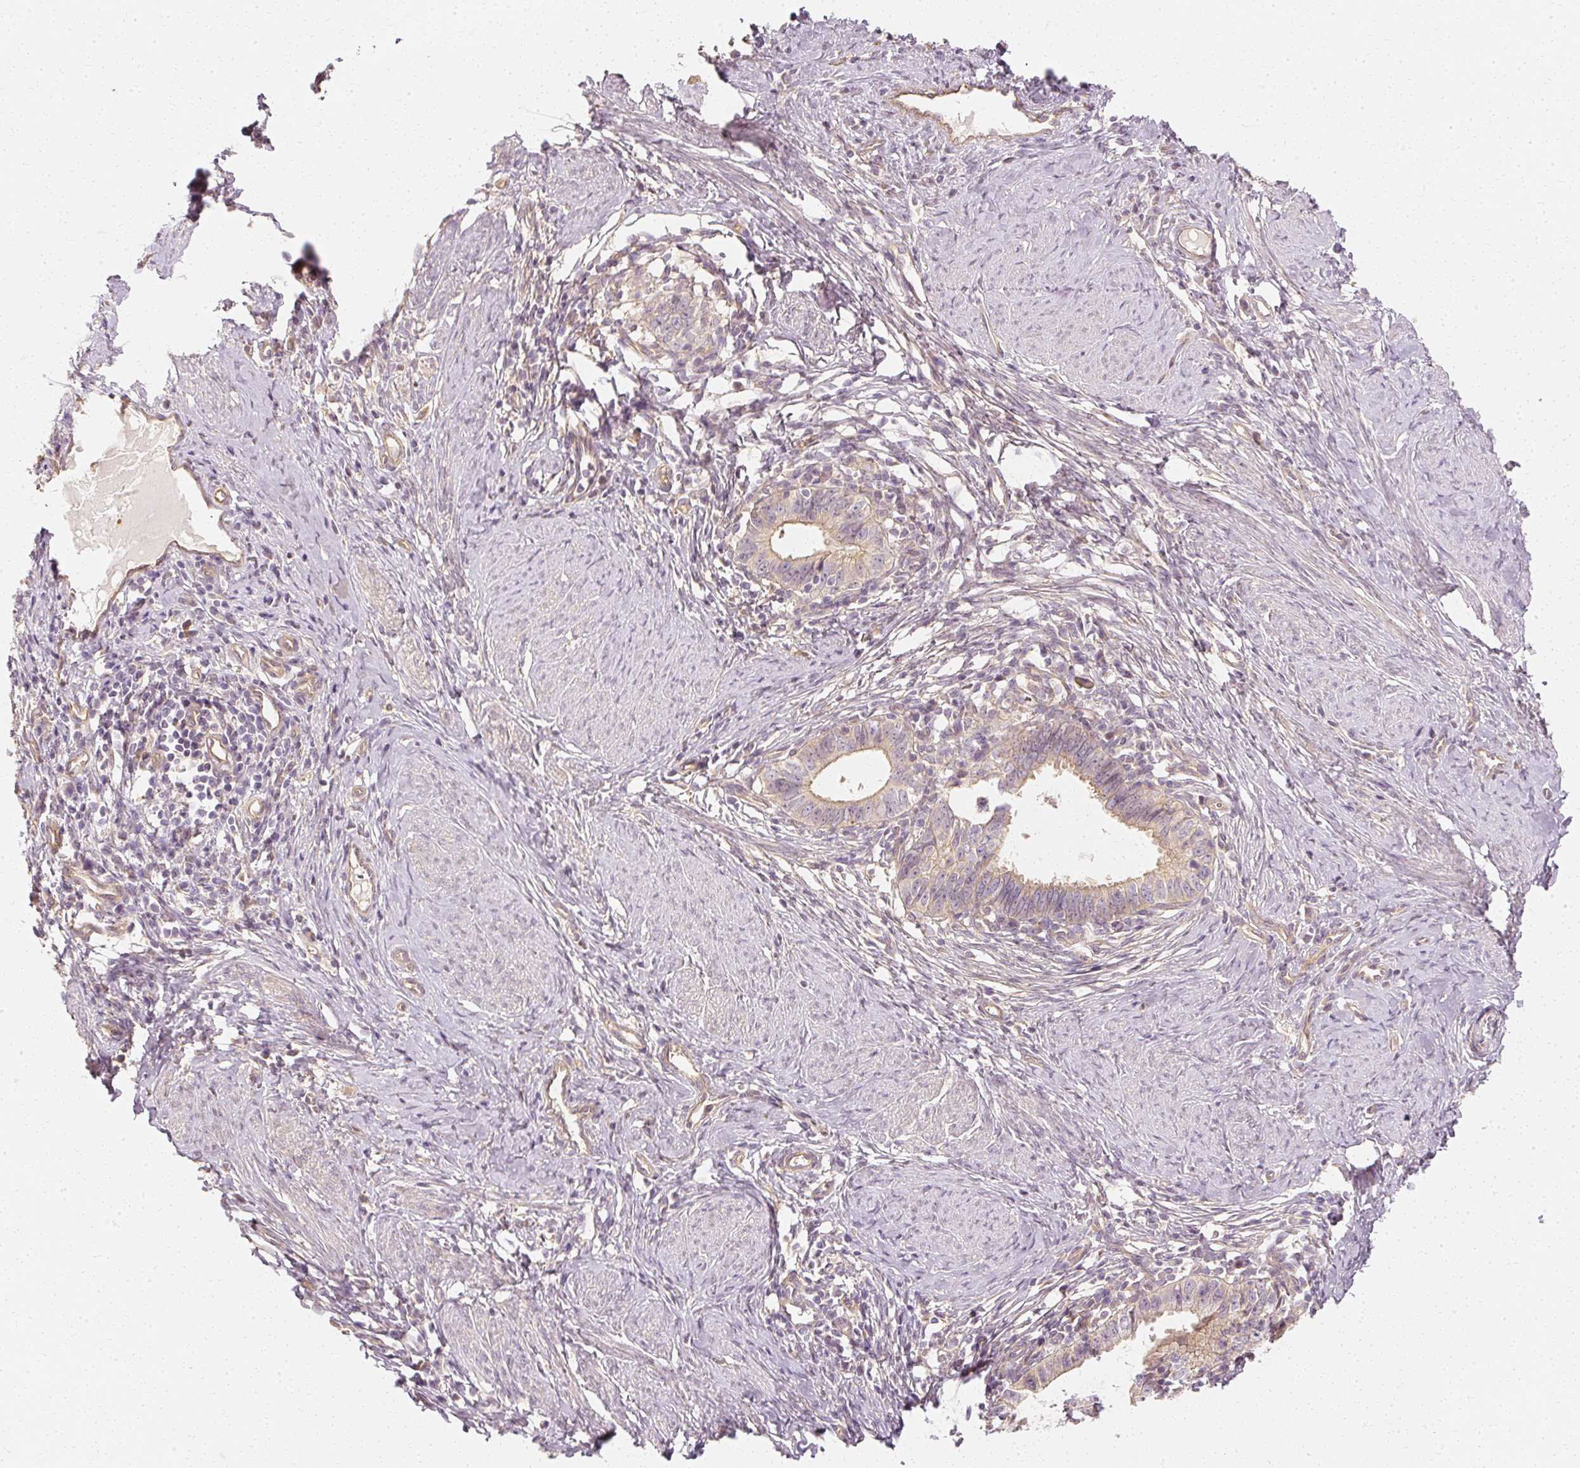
{"staining": {"intensity": "weak", "quantity": "<25%", "location": "cytoplasmic/membranous"}, "tissue": "cervical cancer", "cell_type": "Tumor cells", "image_type": "cancer", "snomed": [{"axis": "morphology", "description": "Adenocarcinoma, NOS"}, {"axis": "topography", "description": "Cervix"}], "caption": "The immunohistochemistry (IHC) histopathology image has no significant expression in tumor cells of cervical cancer (adenocarcinoma) tissue.", "gene": "GNAQ", "patient": {"sex": "female", "age": 36}}